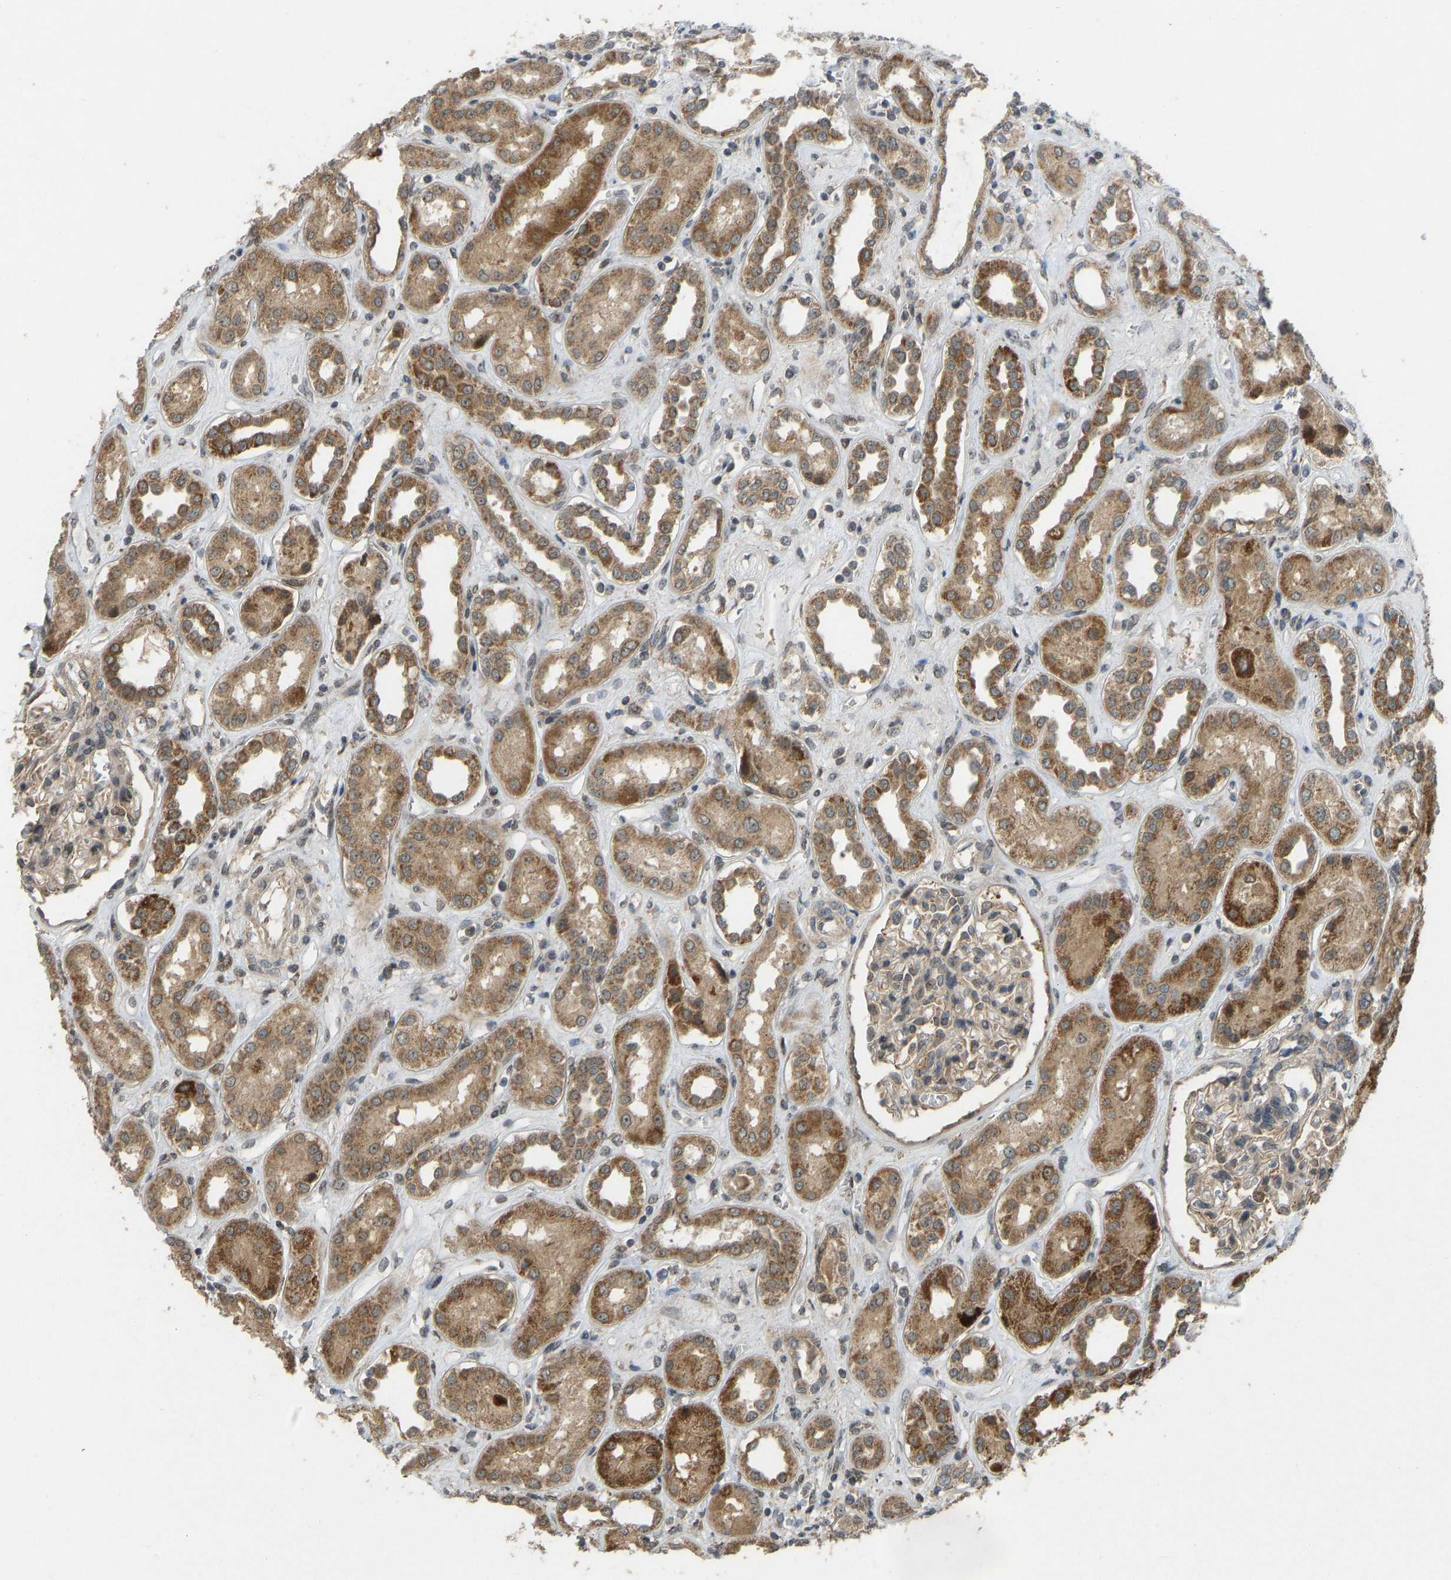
{"staining": {"intensity": "moderate", "quantity": "25%-75%", "location": "cytoplasmic/membranous"}, "tissue": "kidney", "cell_type": "Cells in glomeruli", "image_type": "normal", "snomed": [{"axis": "morphology", "description": "Normal tissue, NOS"}, {"axis": "topography", "description": "Kidney"}], "caption": "Immunohistochemical staining of unremarkable human kidney reveals moderate cytoplasmic/membranous protein positivity in approximately 25%-75% of cells in glomeruli.", "gene": "ACADS", "patient": {"sex": "male", "age": 59}}